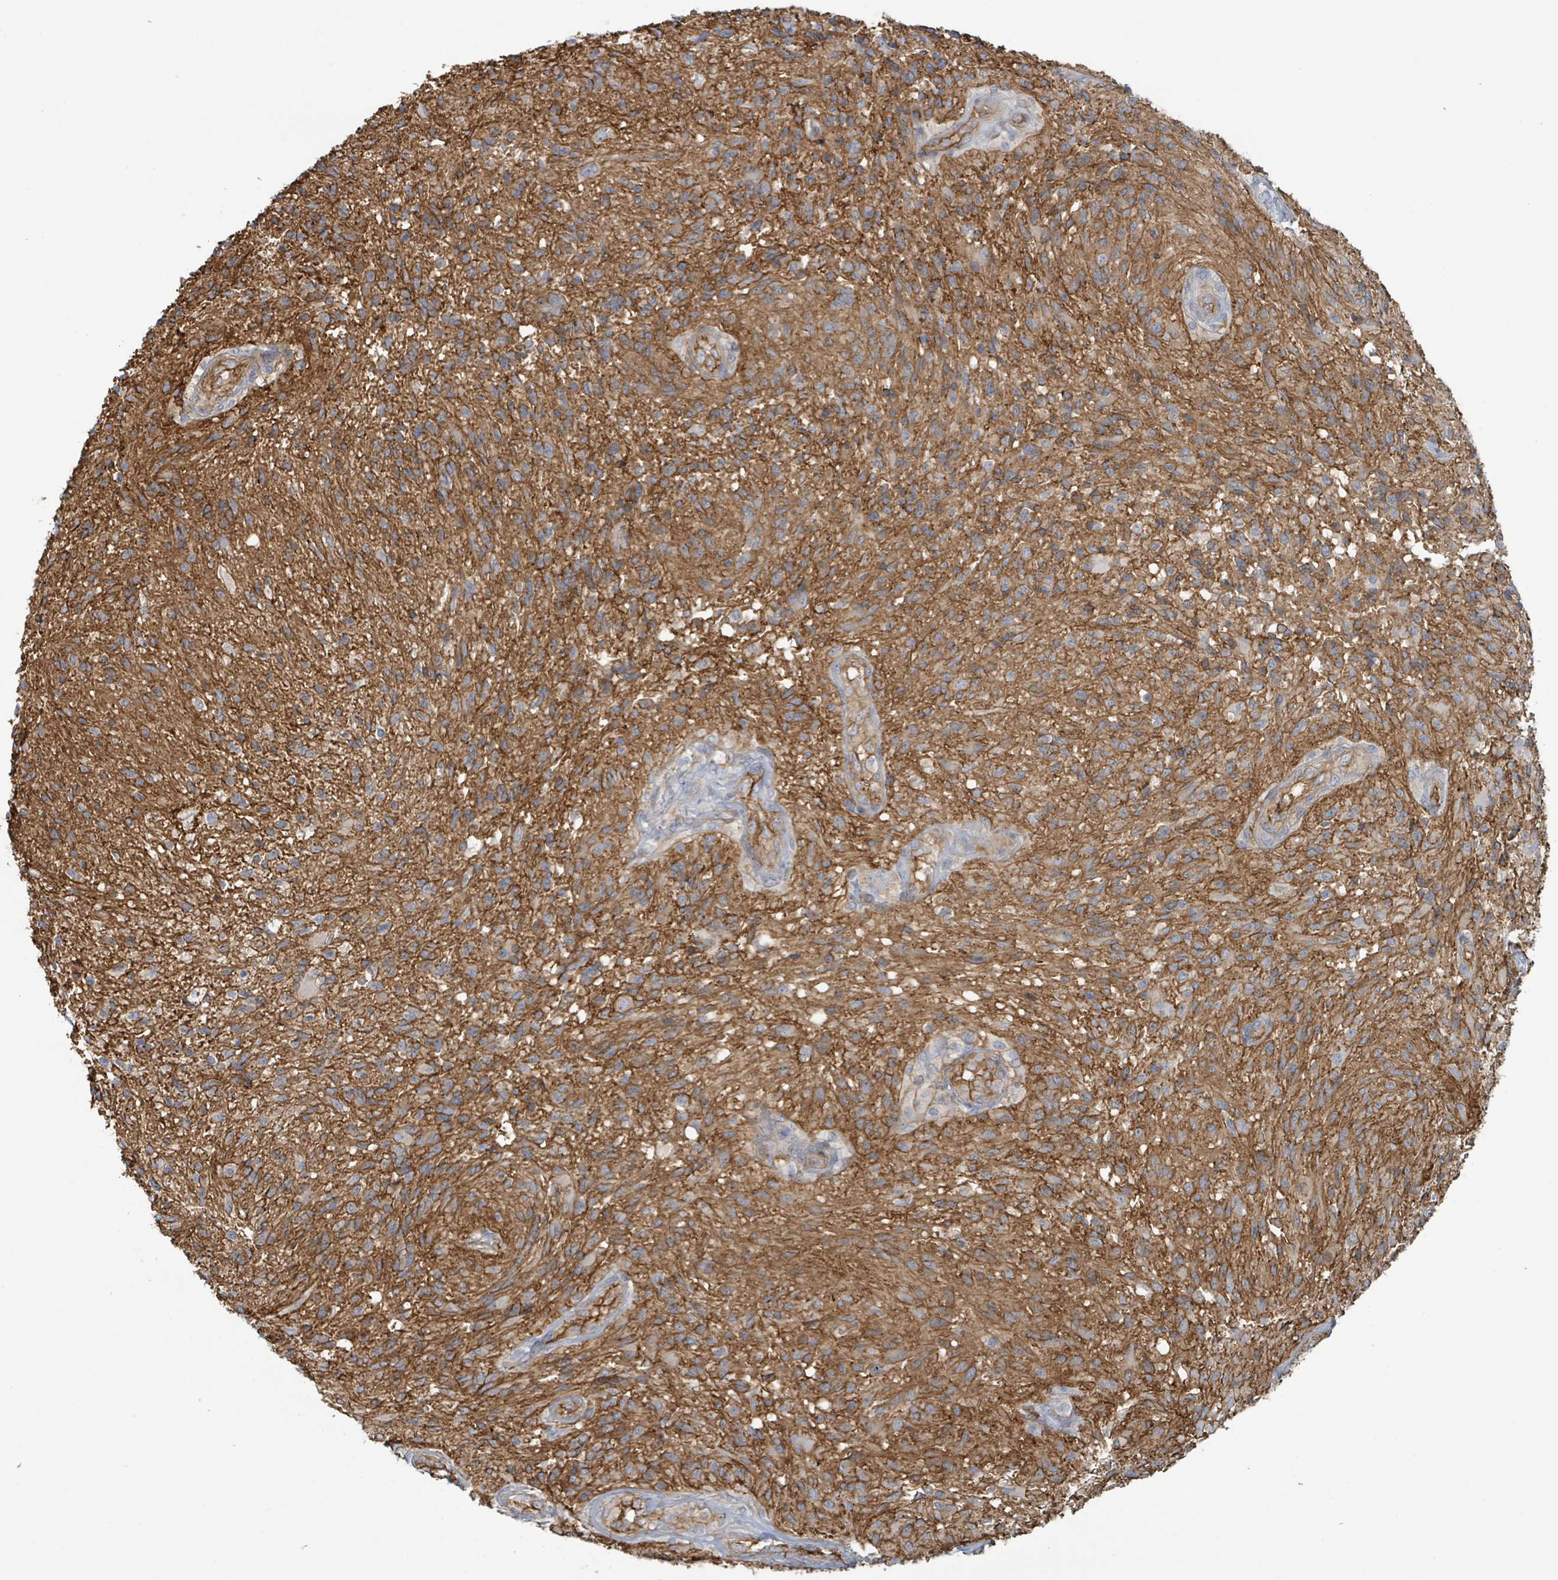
{"staining": {"intensity": "moderate", "quantity": "<25%", "location": "cytoplasmic/membranous"}, "tissue": "glioma", "cell_type": "Tumor cells", "image_type": "cancer", "snomed": [{"axis": "morphology", "description": "Glioma, malignant, High grade"}, {"axis": "topography", "description": "Brain"}], "caption": "Human high-grade glioma (malignant) stained with a brown dye displays moderate cytoplasmic/membranous positive expression in about <25% of tumor cells.", "gene": "LDOC1", "patient": {"sex": "male", "age": 56}}